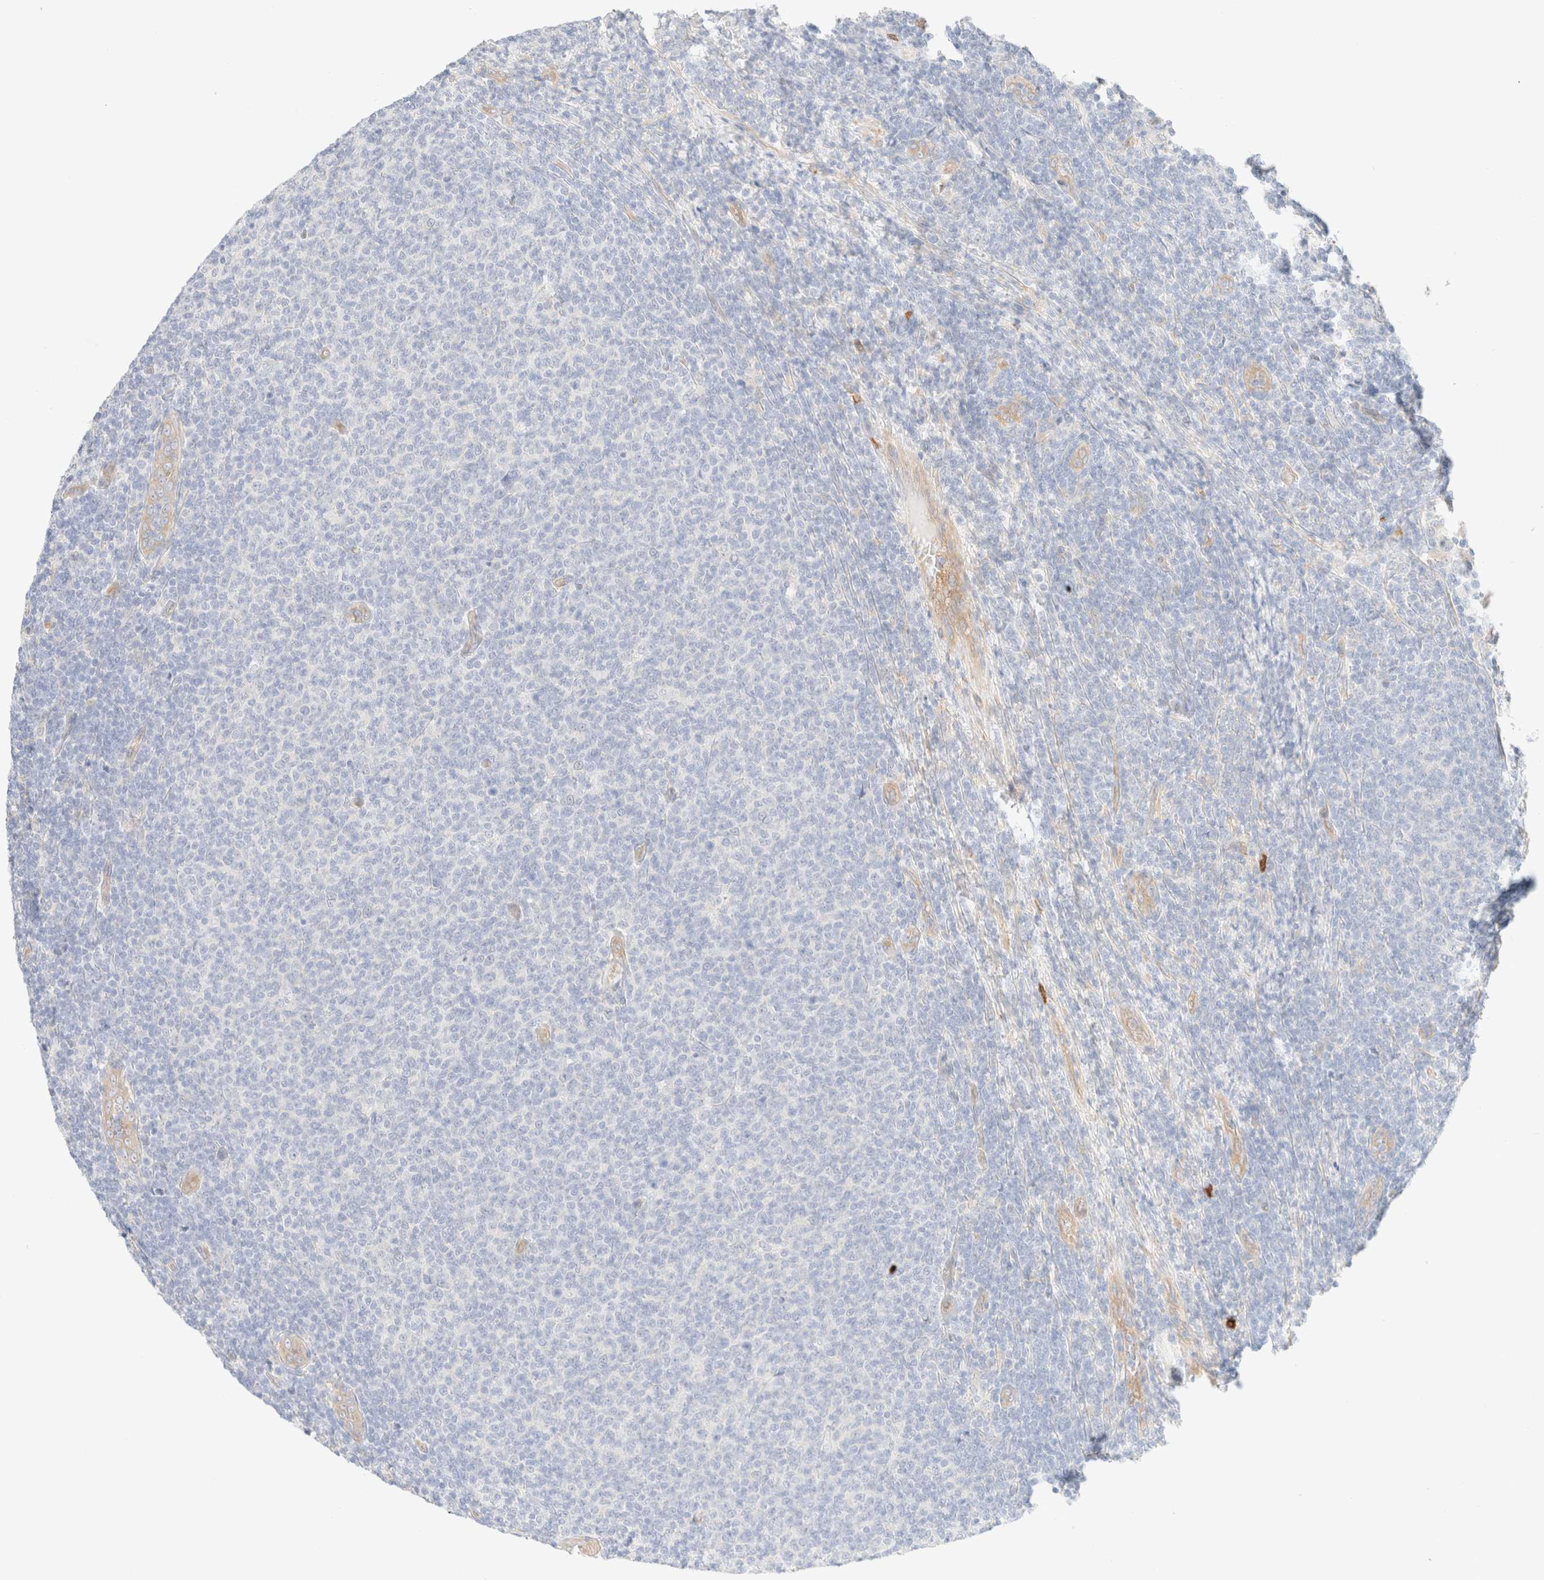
{"staining": {"intensity": "negative", "quantity": "none", "location": "none"}, "tissue": "lymphoma", "cell_type": "Tumor cells", "image_type": "cancer", "snomed": [{"axis": "morphology", "description": "Malignant lymphoma, non-Hodgkin's type, Low grade"}, {"axis": "topography", "description": "Lymph node"}], "caption": "IHC micrograph of lymphoma stained for a protein (brown), which demonstrates no staining in tumor cells. (Brightfield microscopy of DAB immunohistochemistry at high magnification).", "gene": "NIBAN2", "patient": {"sex": "male", "age": 66}}